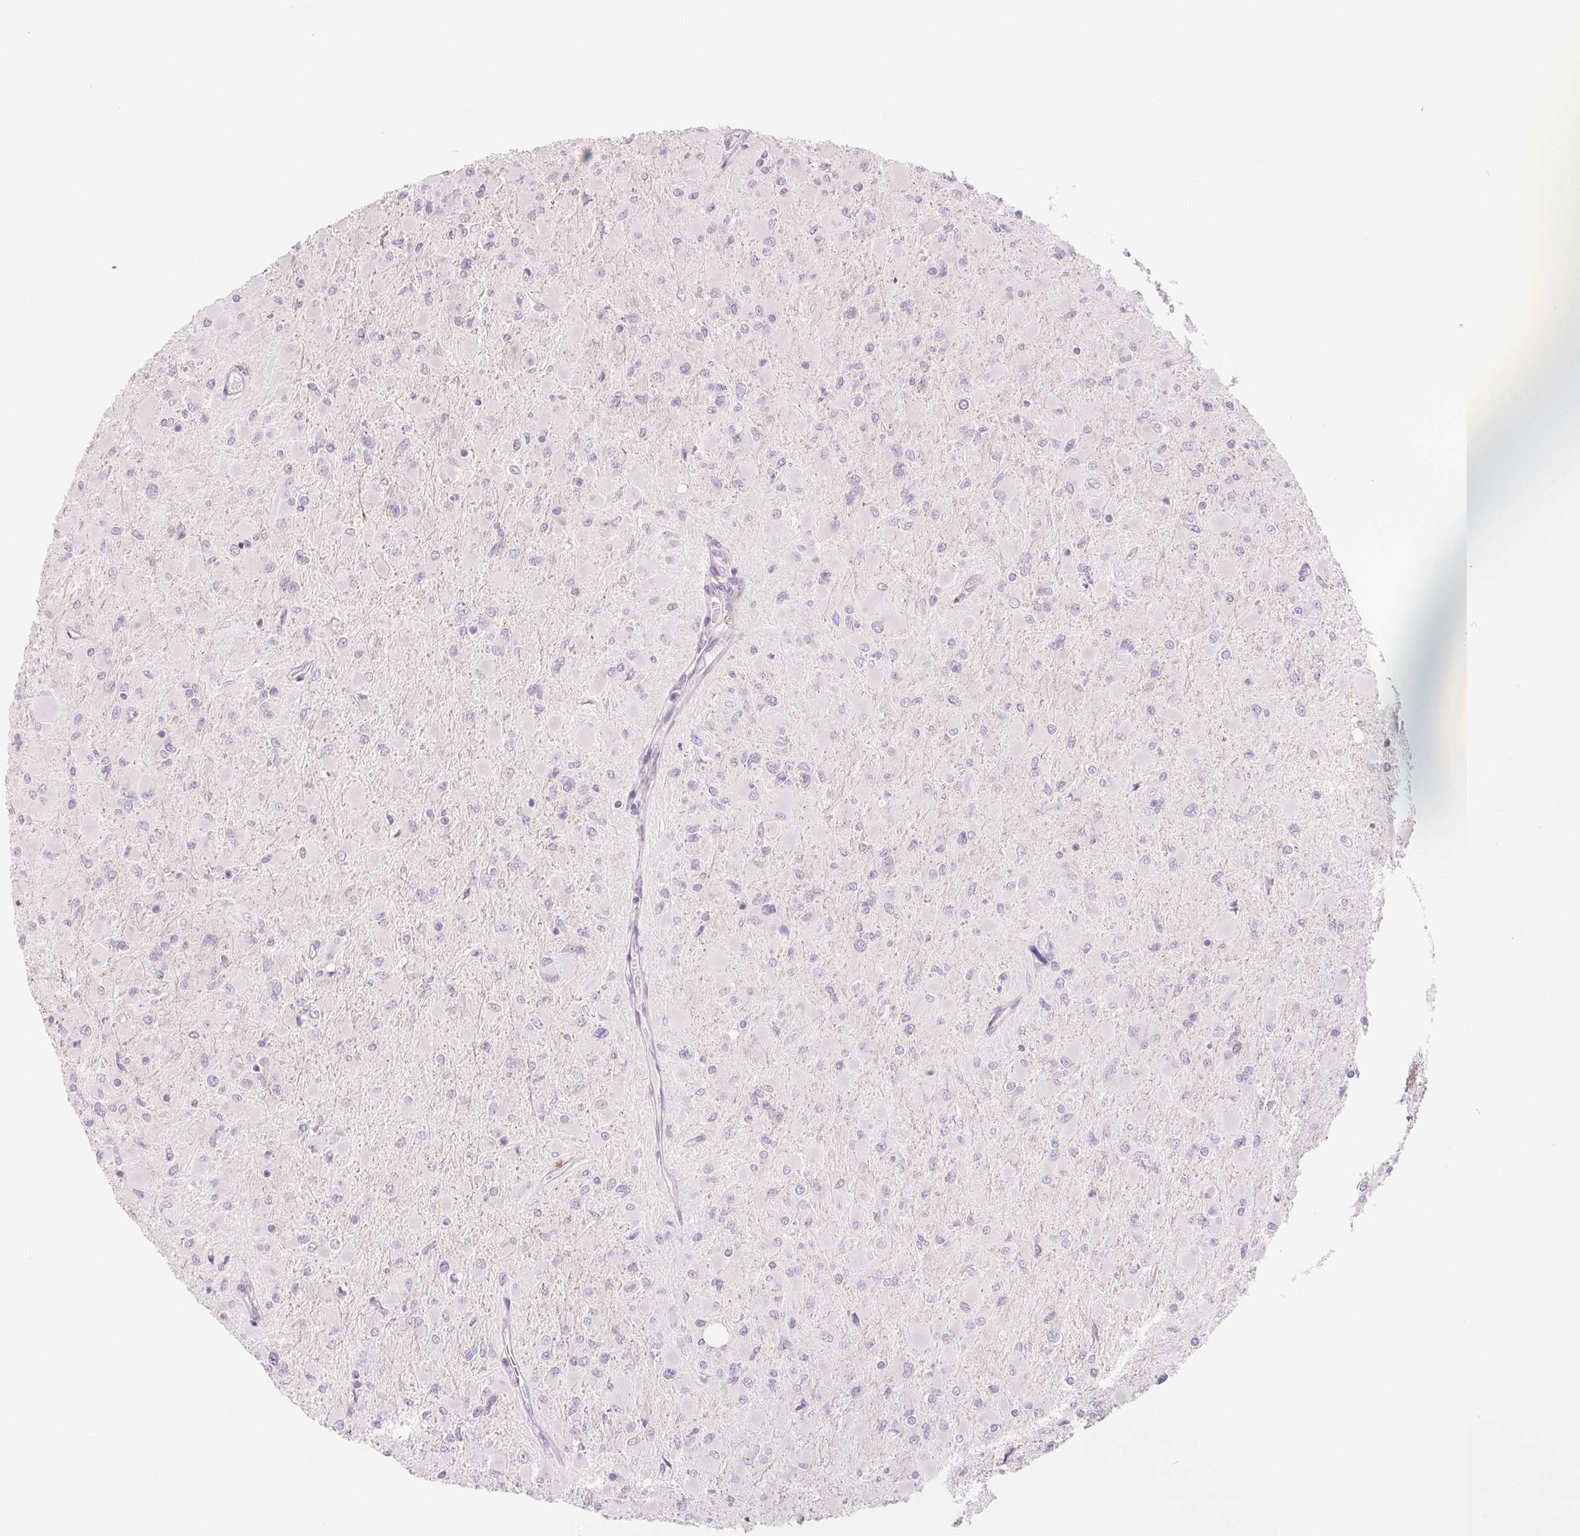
{"staining": {"intensity": "negative", "quantity": "none", "location": "none"}, "tissue": "glioma", "cell_type": "Tumor cells", "image_type": "cancer", "snomed": [{"axis": "morphology", "description": "Glioma, malignant, High grade"}, {"axis": "topography", "description": "Cerebral cortex"}], "caption": "The IHC photomicrograph has no significant staining in tumor cells of glioma tissue.", "gene": "CCDC168", "patient": {"sex": "female", "age": 36}}